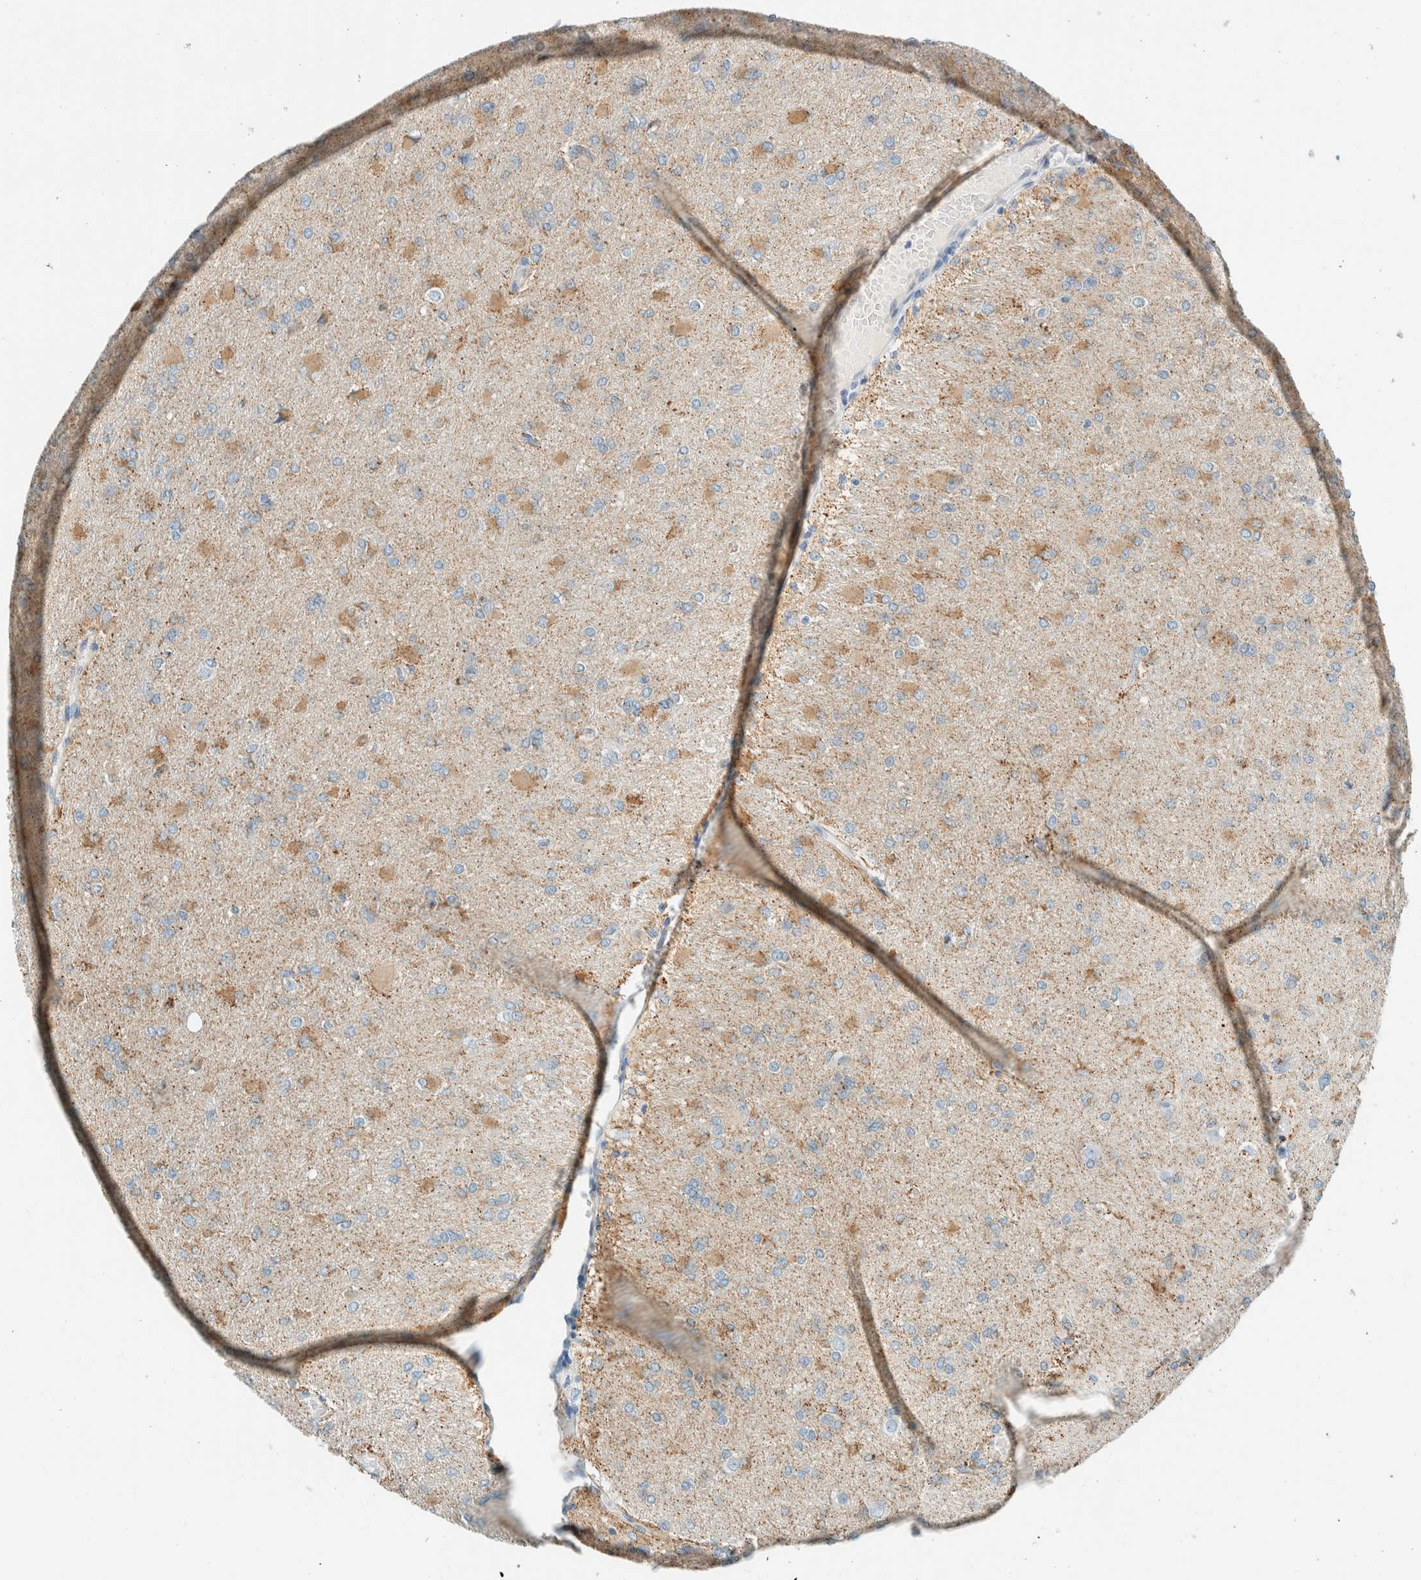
{"staining": {"intensity": "moderate", "quantity": "<25%", "location": "cytoplasmic/membranous"}, "tissue": "glioma", "cell_type": "Tumor cells", "image_type": "cancer", "snomed": [{"axis": "morphology", "description": "Glioma, malignant, High grade"}, {"axis": "topography", "description": "Cerebral cortex"}], "caption": "Moderate cytoplasmic/membranous protein positivity is seen in approximately <25% of tumor cells in malignant high-grade glioma. The staining was performed using DAB, with brown indicating positive protein expression. Nuclei are stained blue with hematoxylin.", "gene": "ALDH7A1", "patient": {"sex": "female", "age": 36}}